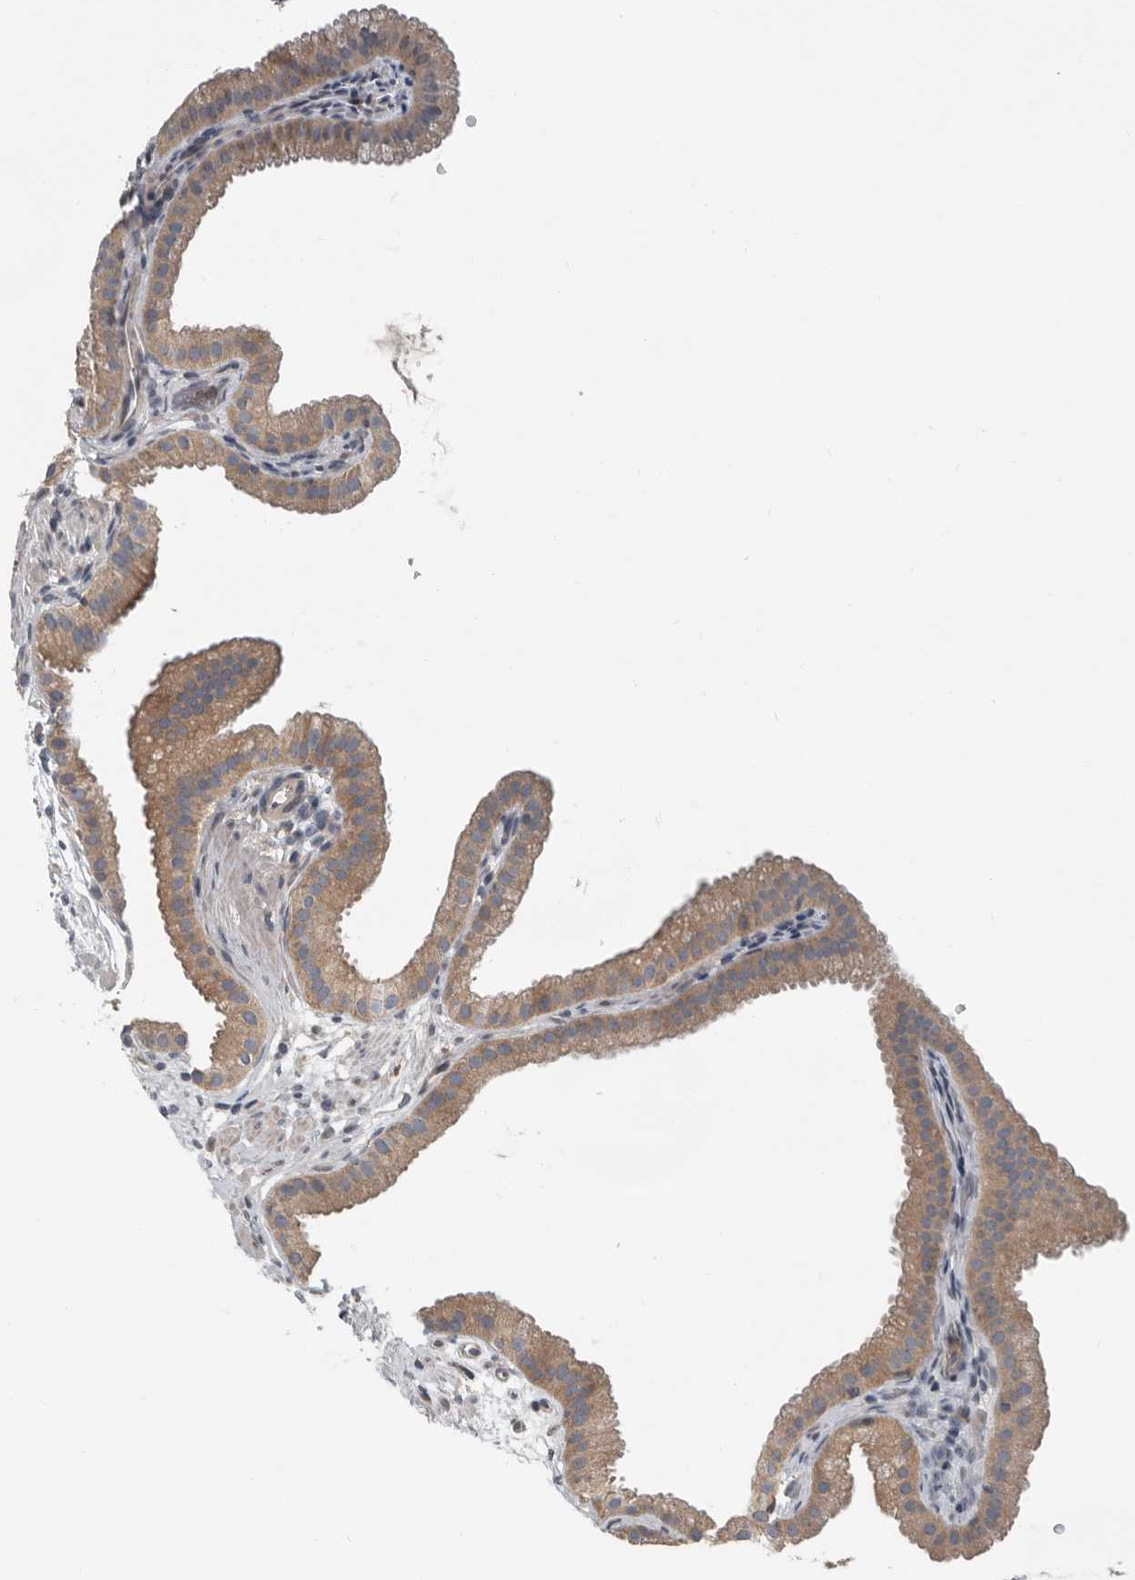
{"staining": {"intensity": "moderate", "quantity": ">75%", "location": "cytoplasmic/membranous"}, "tissue": "gallbladder", "cell_type": "Glandular cells", "image_type": "normal", "snomed": [{"axis": "morphology", "description": "Normal tissue, NOS"}, {"axis": "topography", "description": "Gallbladder"}], "caption": "Protein analysis of normal gallbladder demonstrates moderate cytoplasmic/membranous positivity in about >75% of glandular cells.", "gene": "TMEM199", "patient": {"sex": "female", "age": 64}}